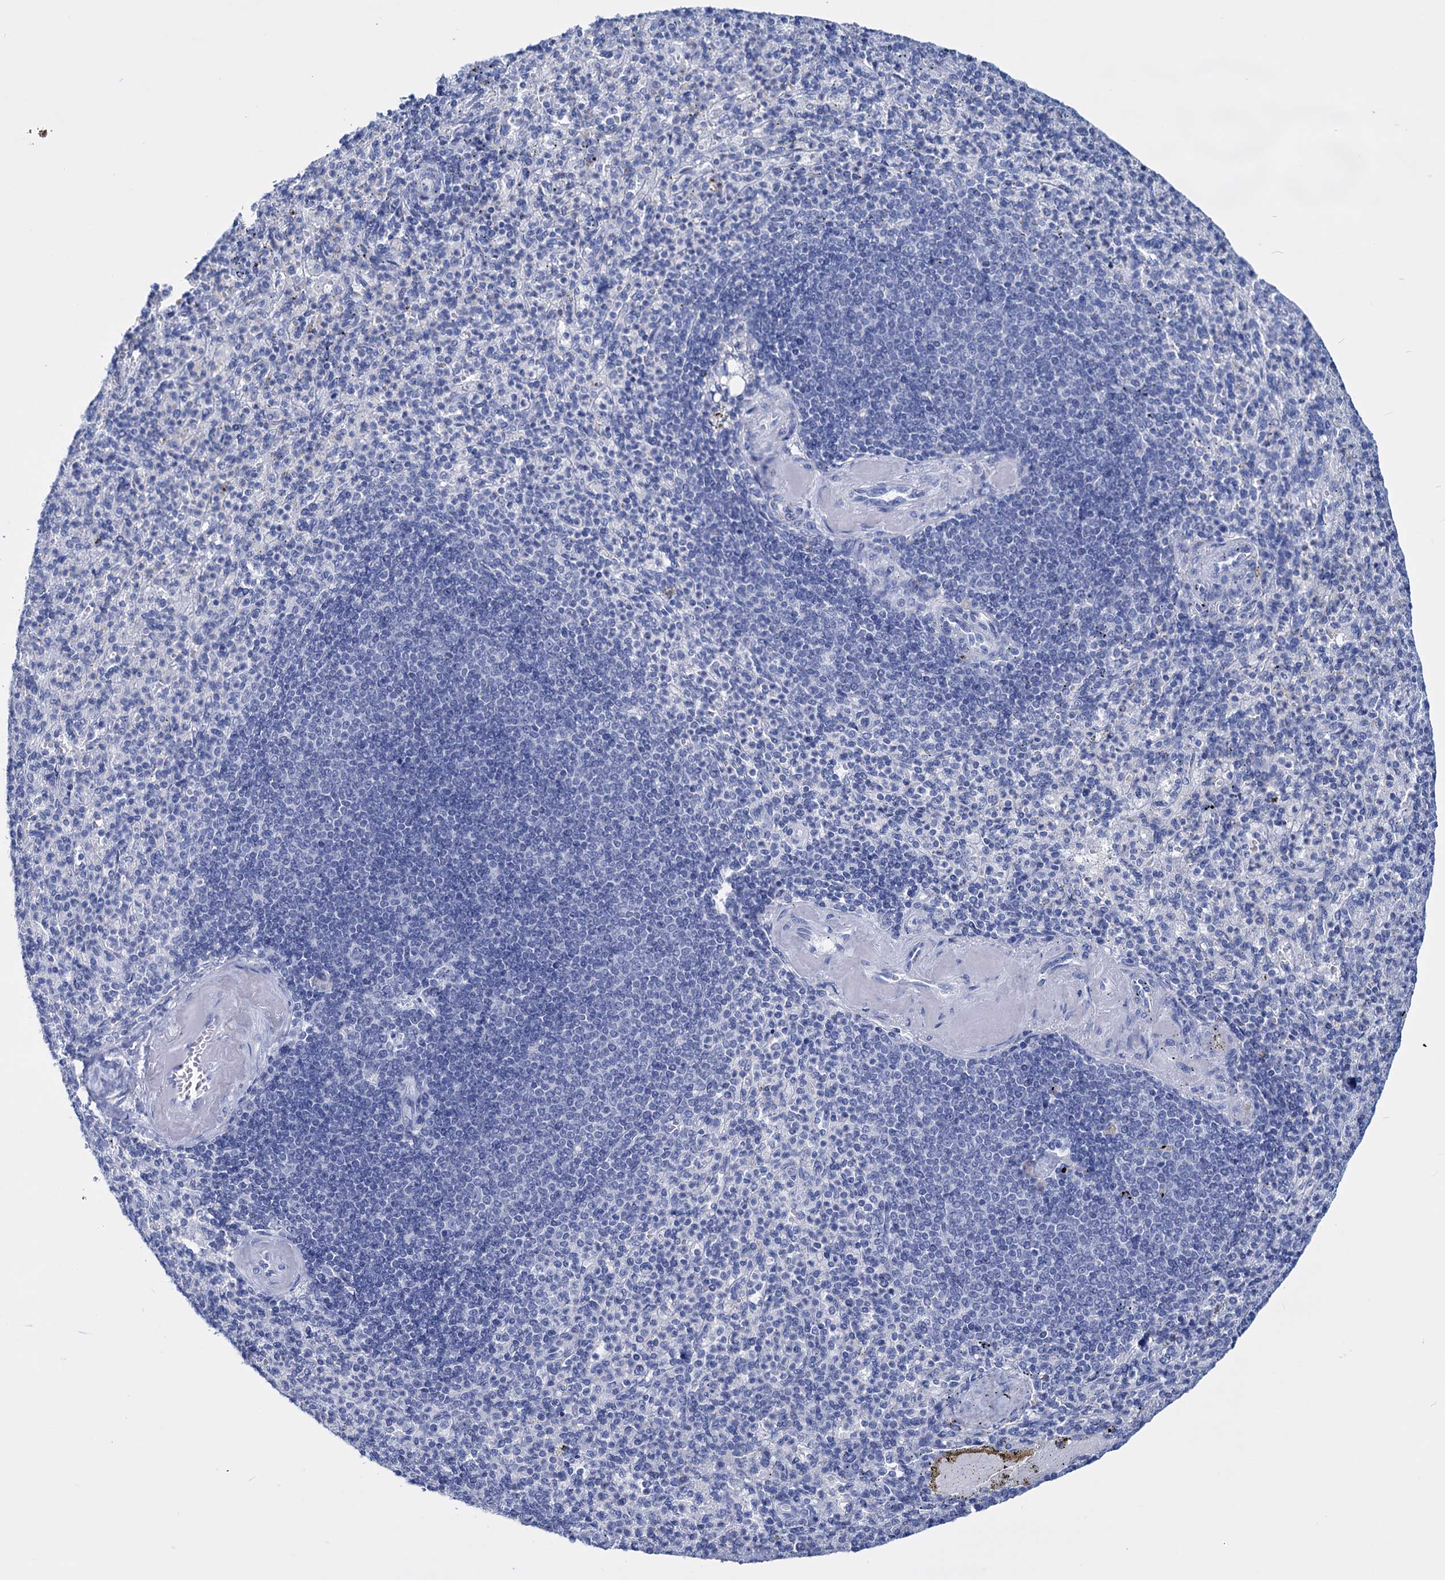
{"staining": {"intensity": "negative", "quantity": "none", "location": "none"}, "tissue": "spleen", "cell_type": "Cells in red pulp", "image_type": "normal", "snomed": [{"axis": "morphology", "description": "Normal tissue, NOS"}, {"axis": "topography", "description": "Spleen"}], "caption": "Immunohistochemistry of normal human spleen reveals no positivity in cells in red pulp.", "gene": "FBXW12", "patient": {"sex": "female", "age": 74}}